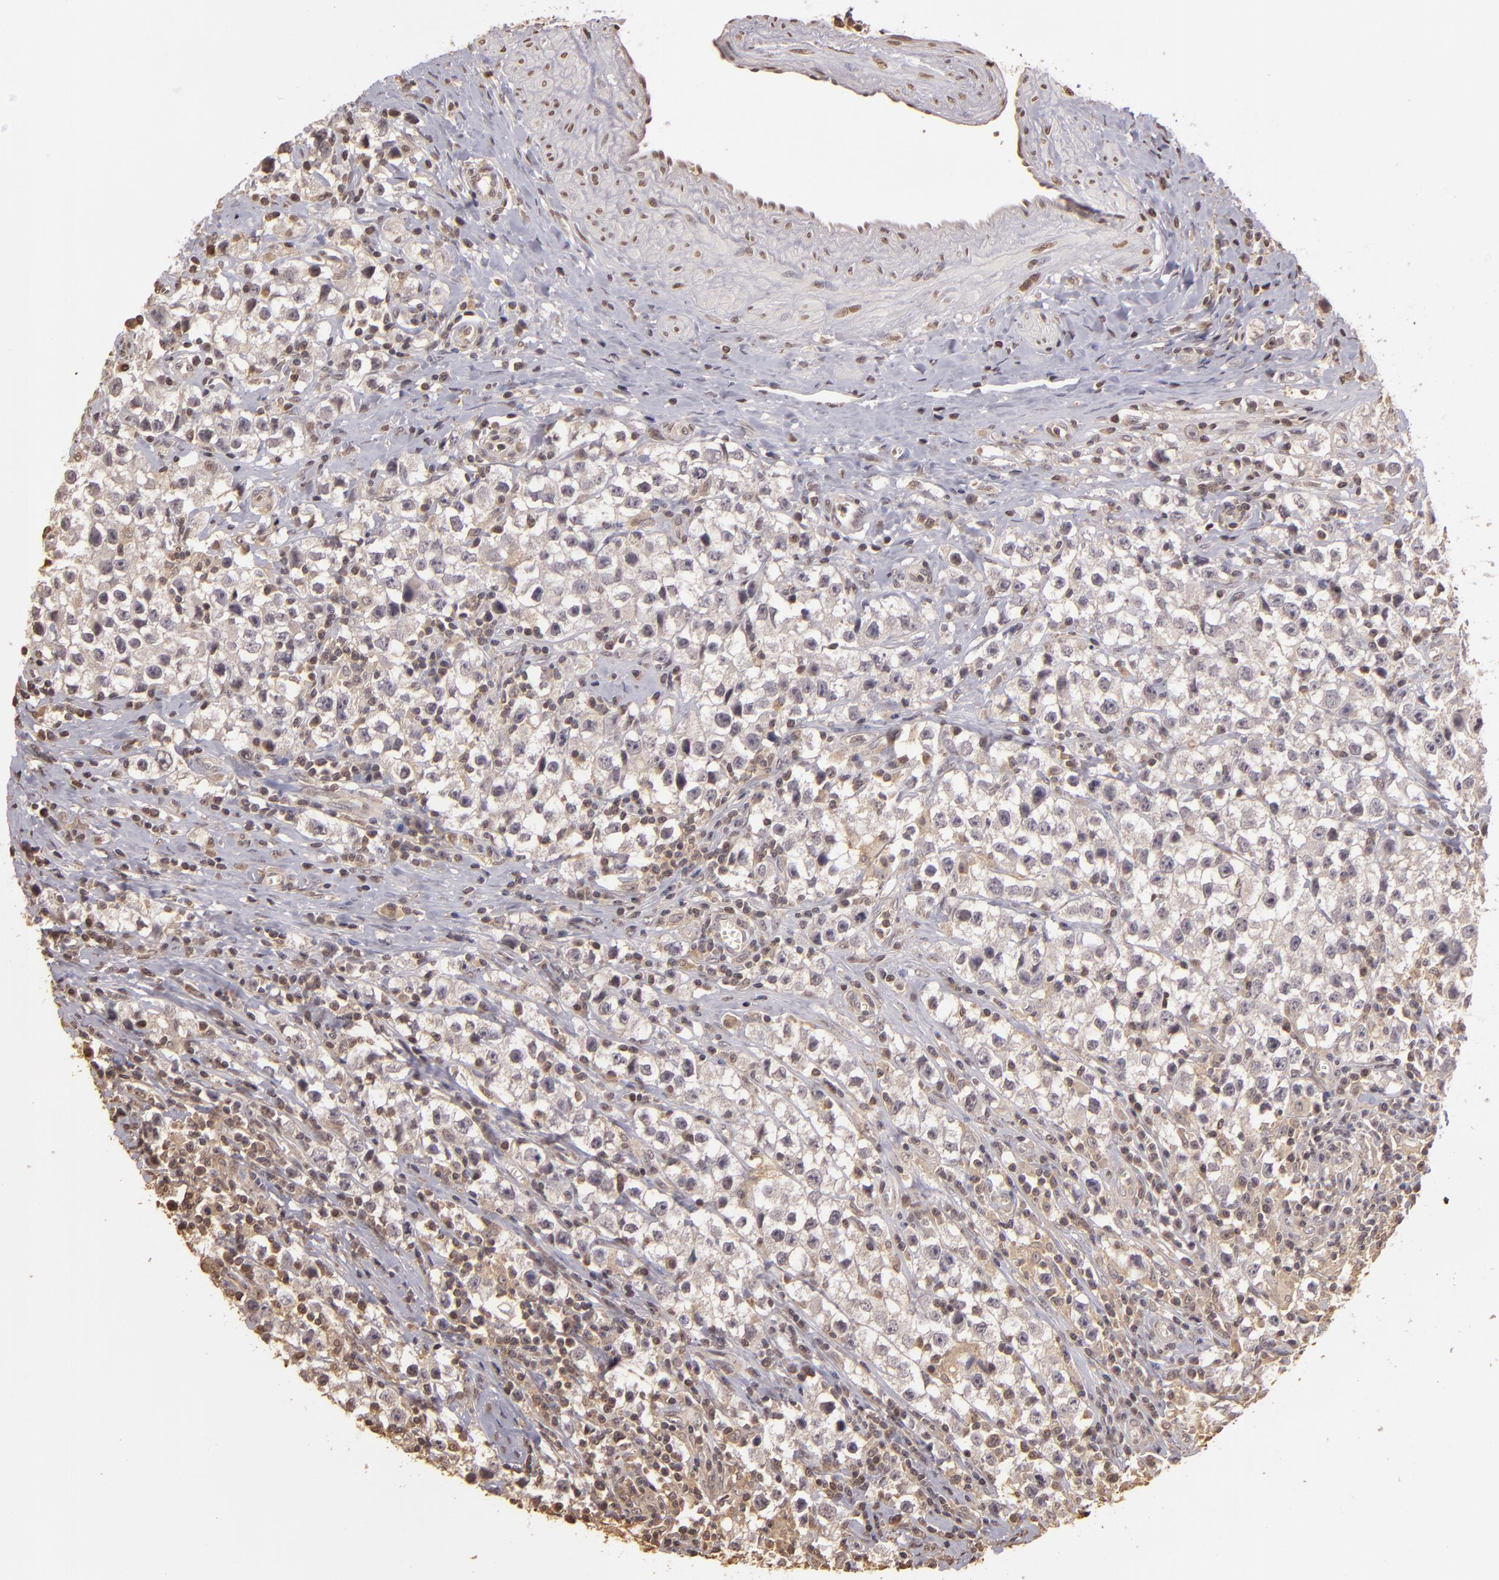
{"staining": {"intensity": "negative", "quantity": "none", "location": "none"}, "tissue": "testis cancer", "cell_type": "Tumor cells", "image_type": "cancer", "snomed": [{"axis": "morphology", "description": "Seminoma, NOS"}, {"axis": "topography", "description": "Testis"}], "caption": "This is an immunohistochemistry photomicrograph of human seminoma (testis). There is no expression in tumor cells.", "gene": "ARPC2", "patient": {"sex": "male", "age": 35}}